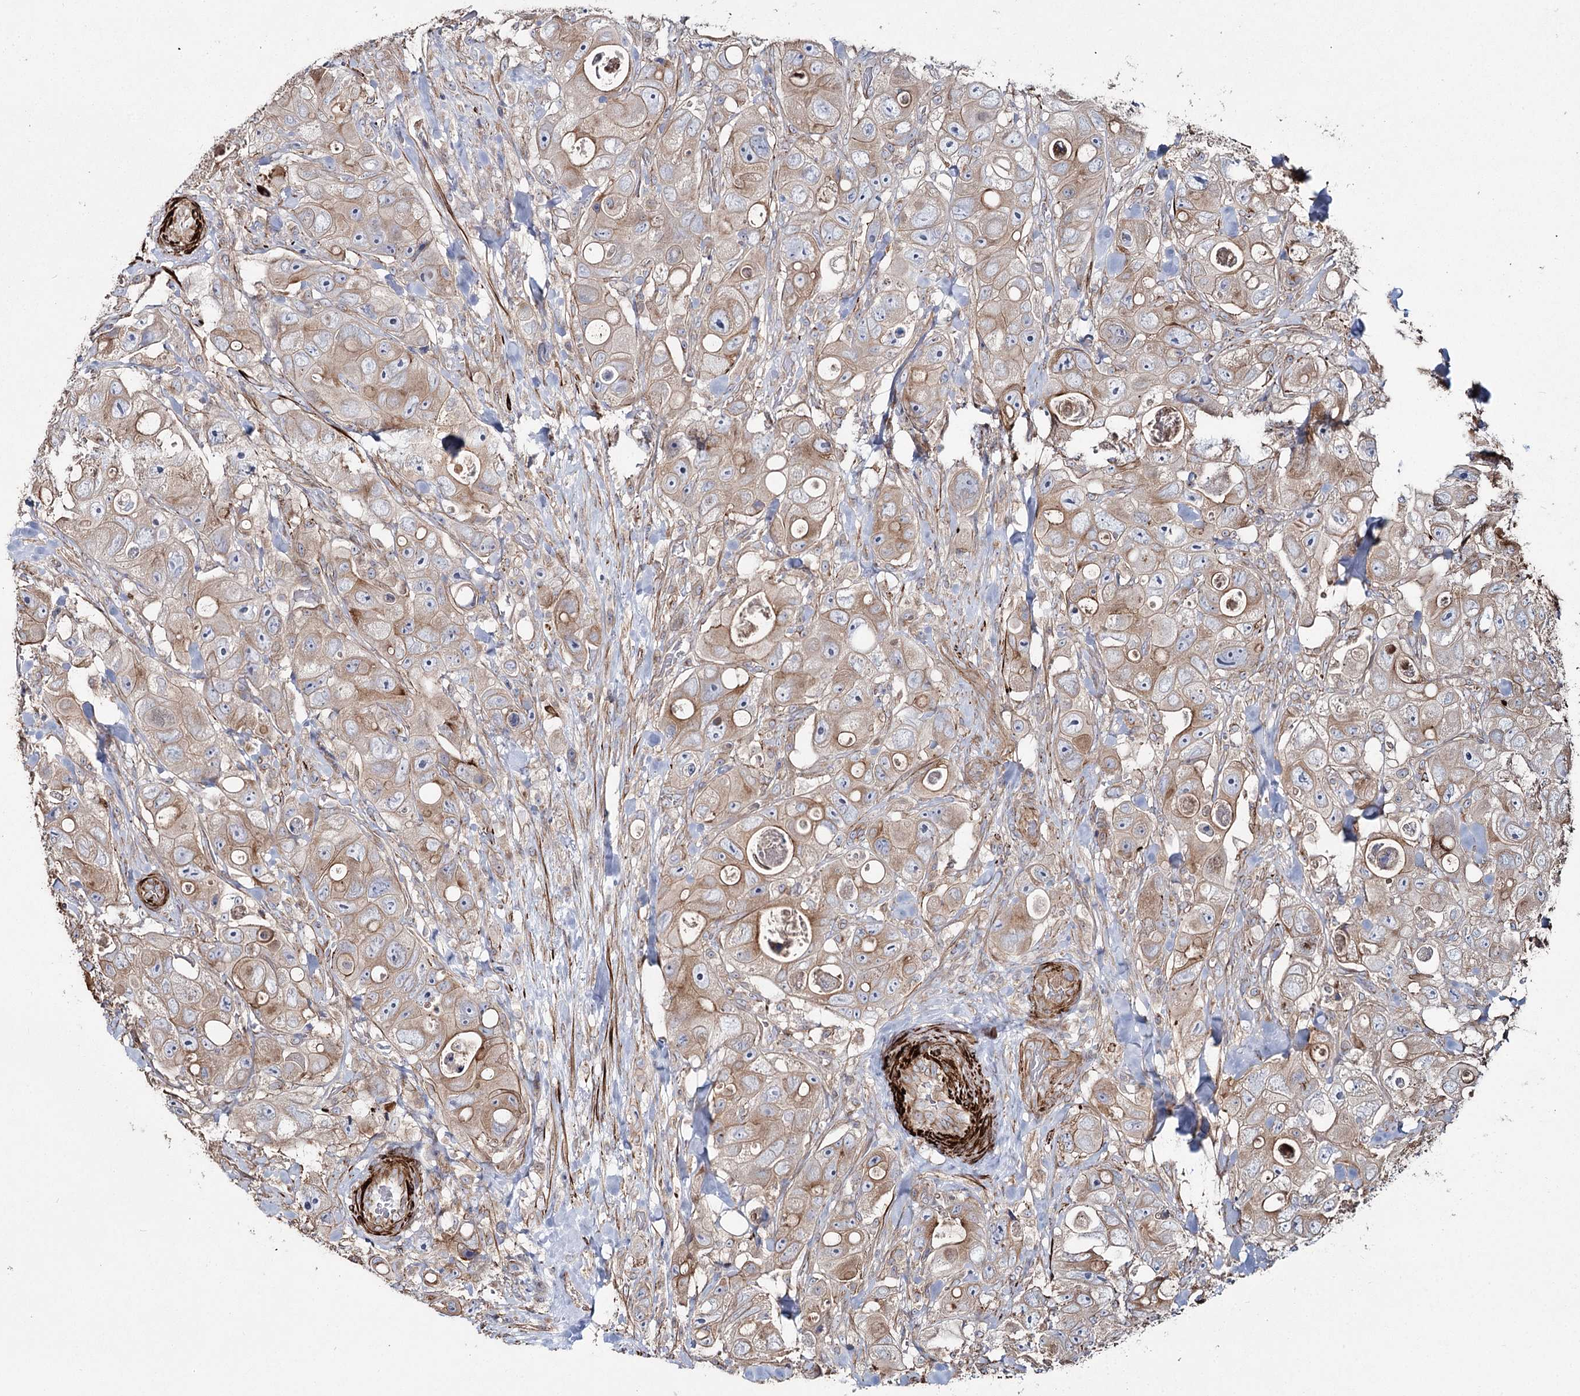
{"staining": {"intensity": "weak", "quantity": ">75%", "location": "cytoplasmic/membranous"}, "tissue": "colorectal cancer", "cell_type": "Tumor cells", "image_type": "cancer", "snomed": [{"axis": "morphology", "description": "Adenocarcinoma, NOS"}, {"axis": "topography", "description": "Colon"}], "caption": "Colorectal cancer was stained to show a protein in brown. There is low levels of weak cytoplasmic/membranous positivity in approximately >75% of tumor cells.", "gene": "SUMF1", "patient": {"sex": "female", "age": 46}}